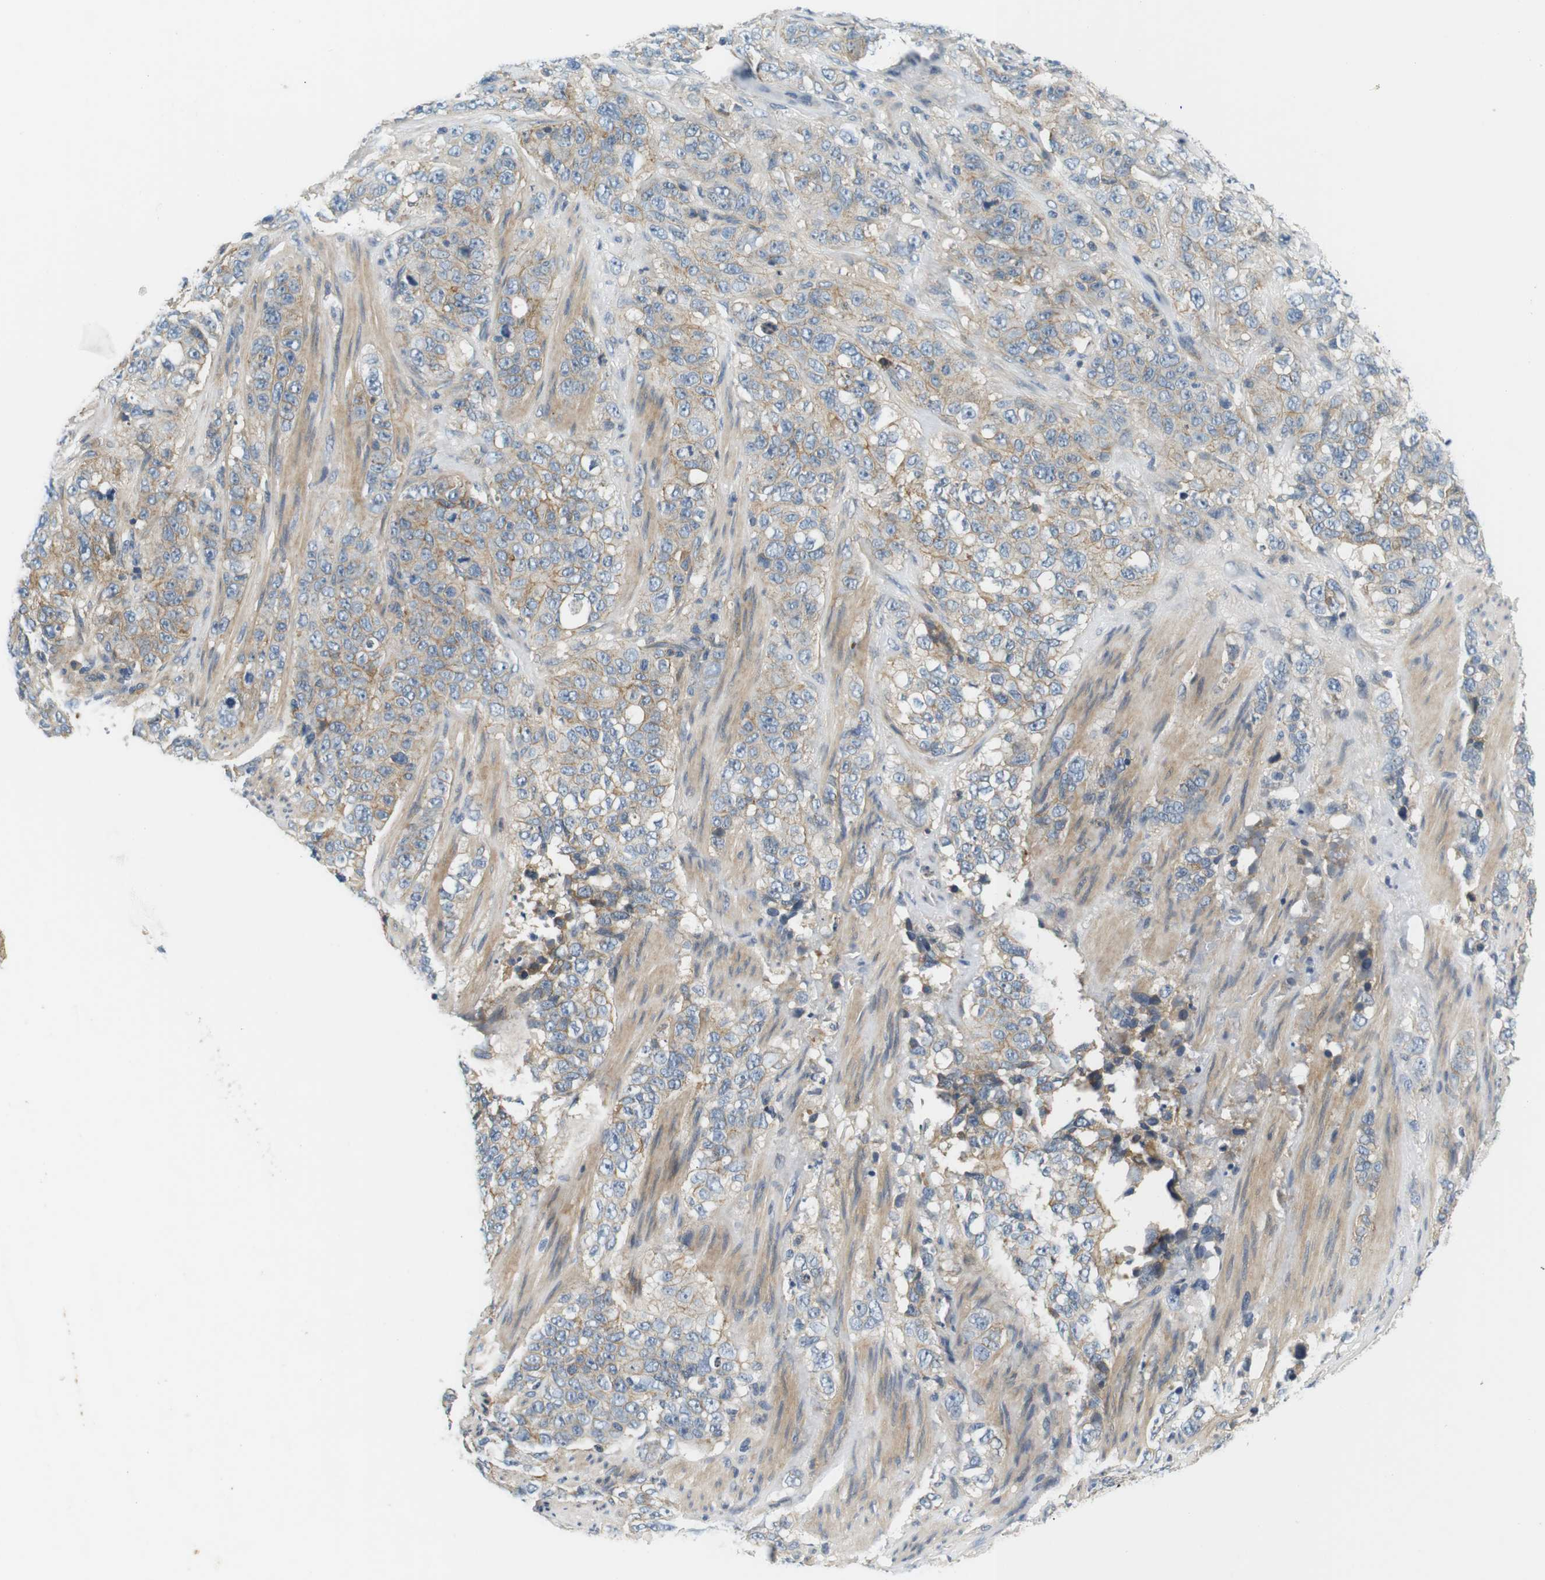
{"staining": {"intensity": "weak", "quantity": "25%-75%", "location": "cytoplasmic/membranous"}, "tissue": "stomach cancer", "cell_type": "Tumor cells", "image_type": "cancer", "snomed": [{"axis": "morphology", "description": "Adenocarcinoma, NOS"}, {"axis": "topography", "description": "Stomach"}], "caption": "Immunohistochemistry of adenocarcinoma (stomach) reveals low levels of weak cytoplasmic/membranous staining in approximately 25%-75% of tumor cells. Immunohistochemistry stains the protein of interest in brown and the nuclei are stained blue.", "gene": "SLC30A1", "patient": {"sex": "male", "age": 48}}